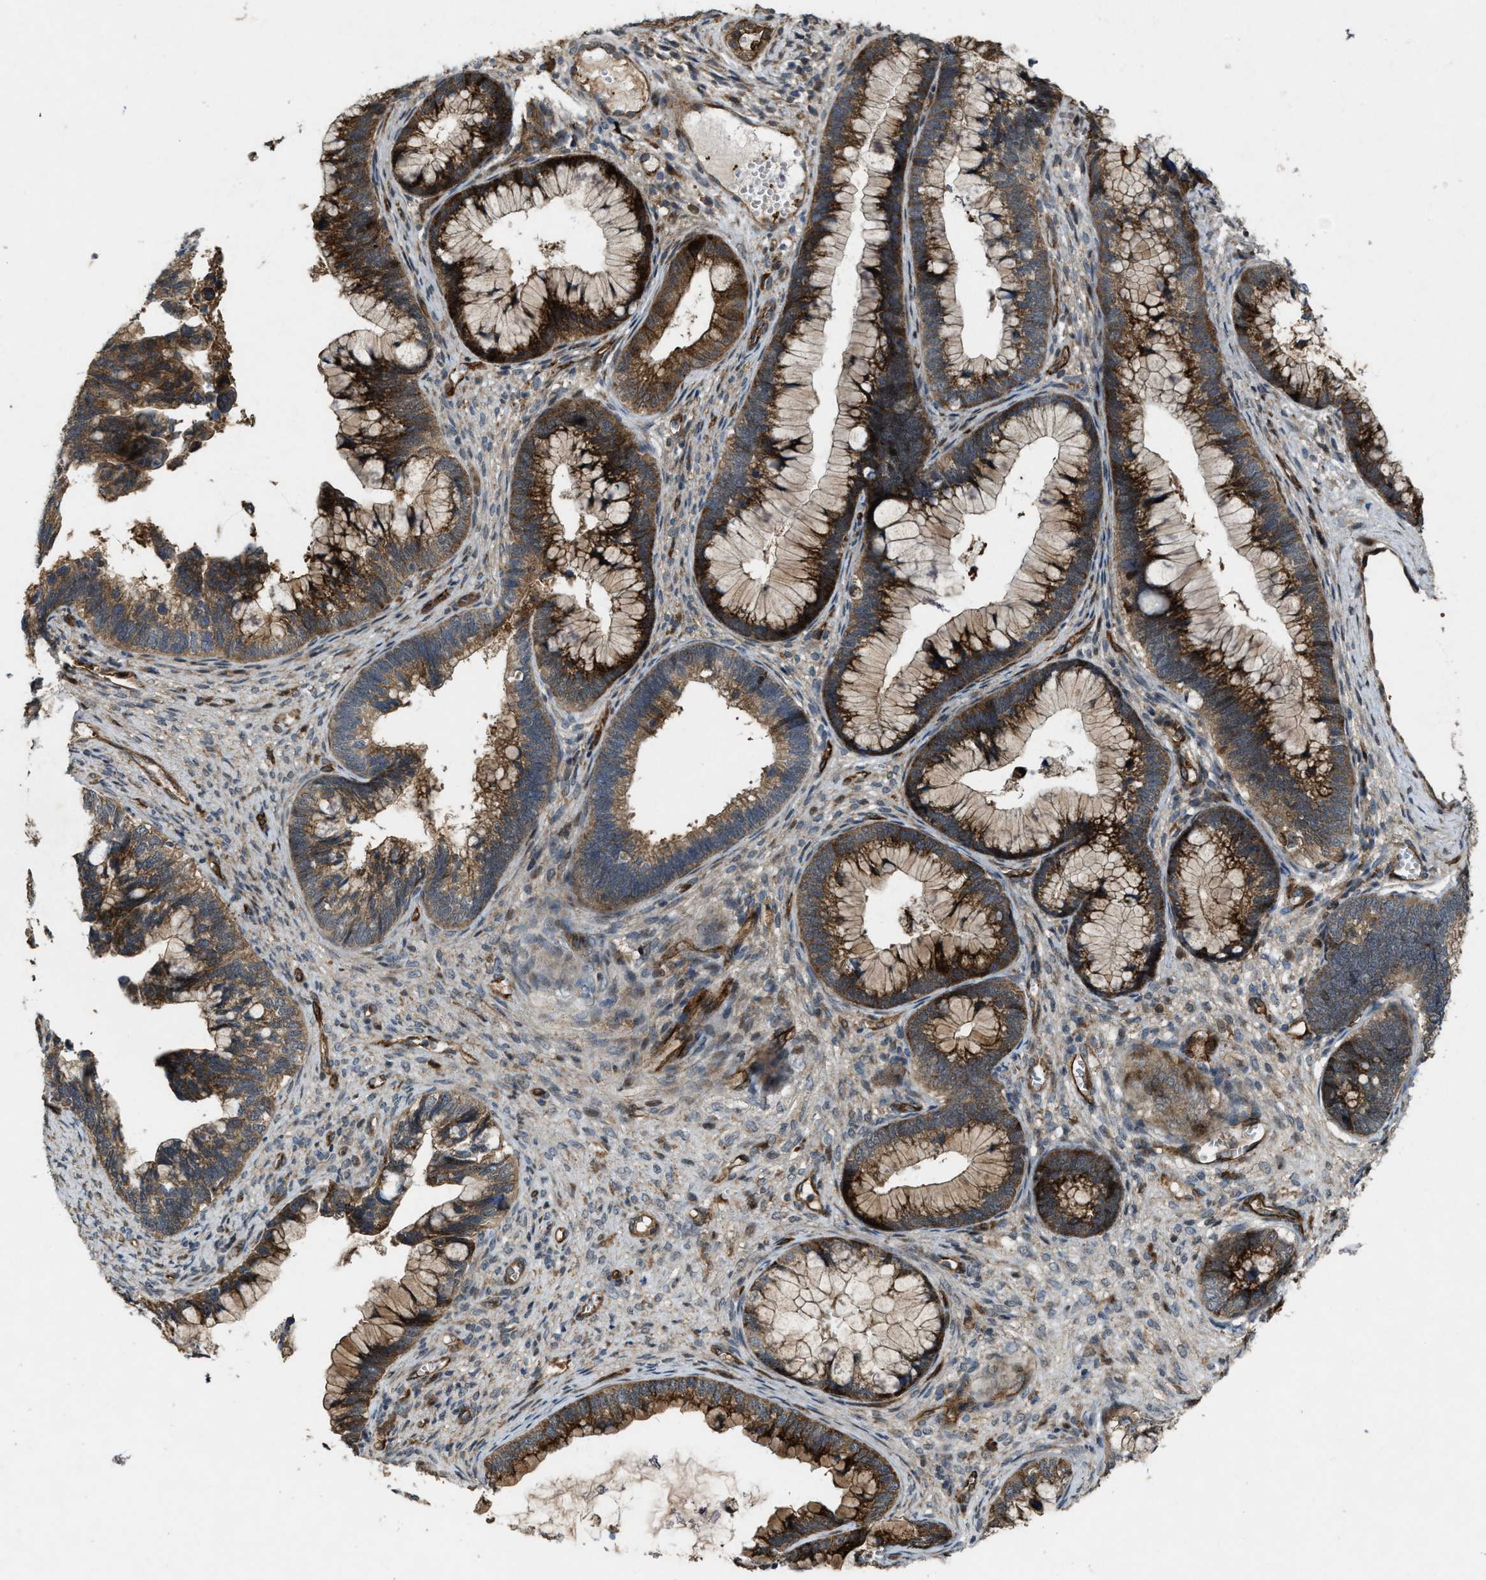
{"staining": {"intensity": "strong", "quantity": ">75%", "location": "cytoplasmic/membranous"}, "tissue": "cervical cancer", "cell_type": "Tumor cells", "image_type": "cancer", "snomed": [{"axis": "morphology", "description": "Adenocarcinoma, NOS"}, {"axis": "topography", "description": "Cervix"}], "caption": "This micrograph displays immunohistochemistry staining of human cervical adenocarcinoma, with high strong cytoplasmic/membranous expression in about >75% of tumor cells.", "gene": "LRRC72", "patient": {"sex": "female", "age": 44}}